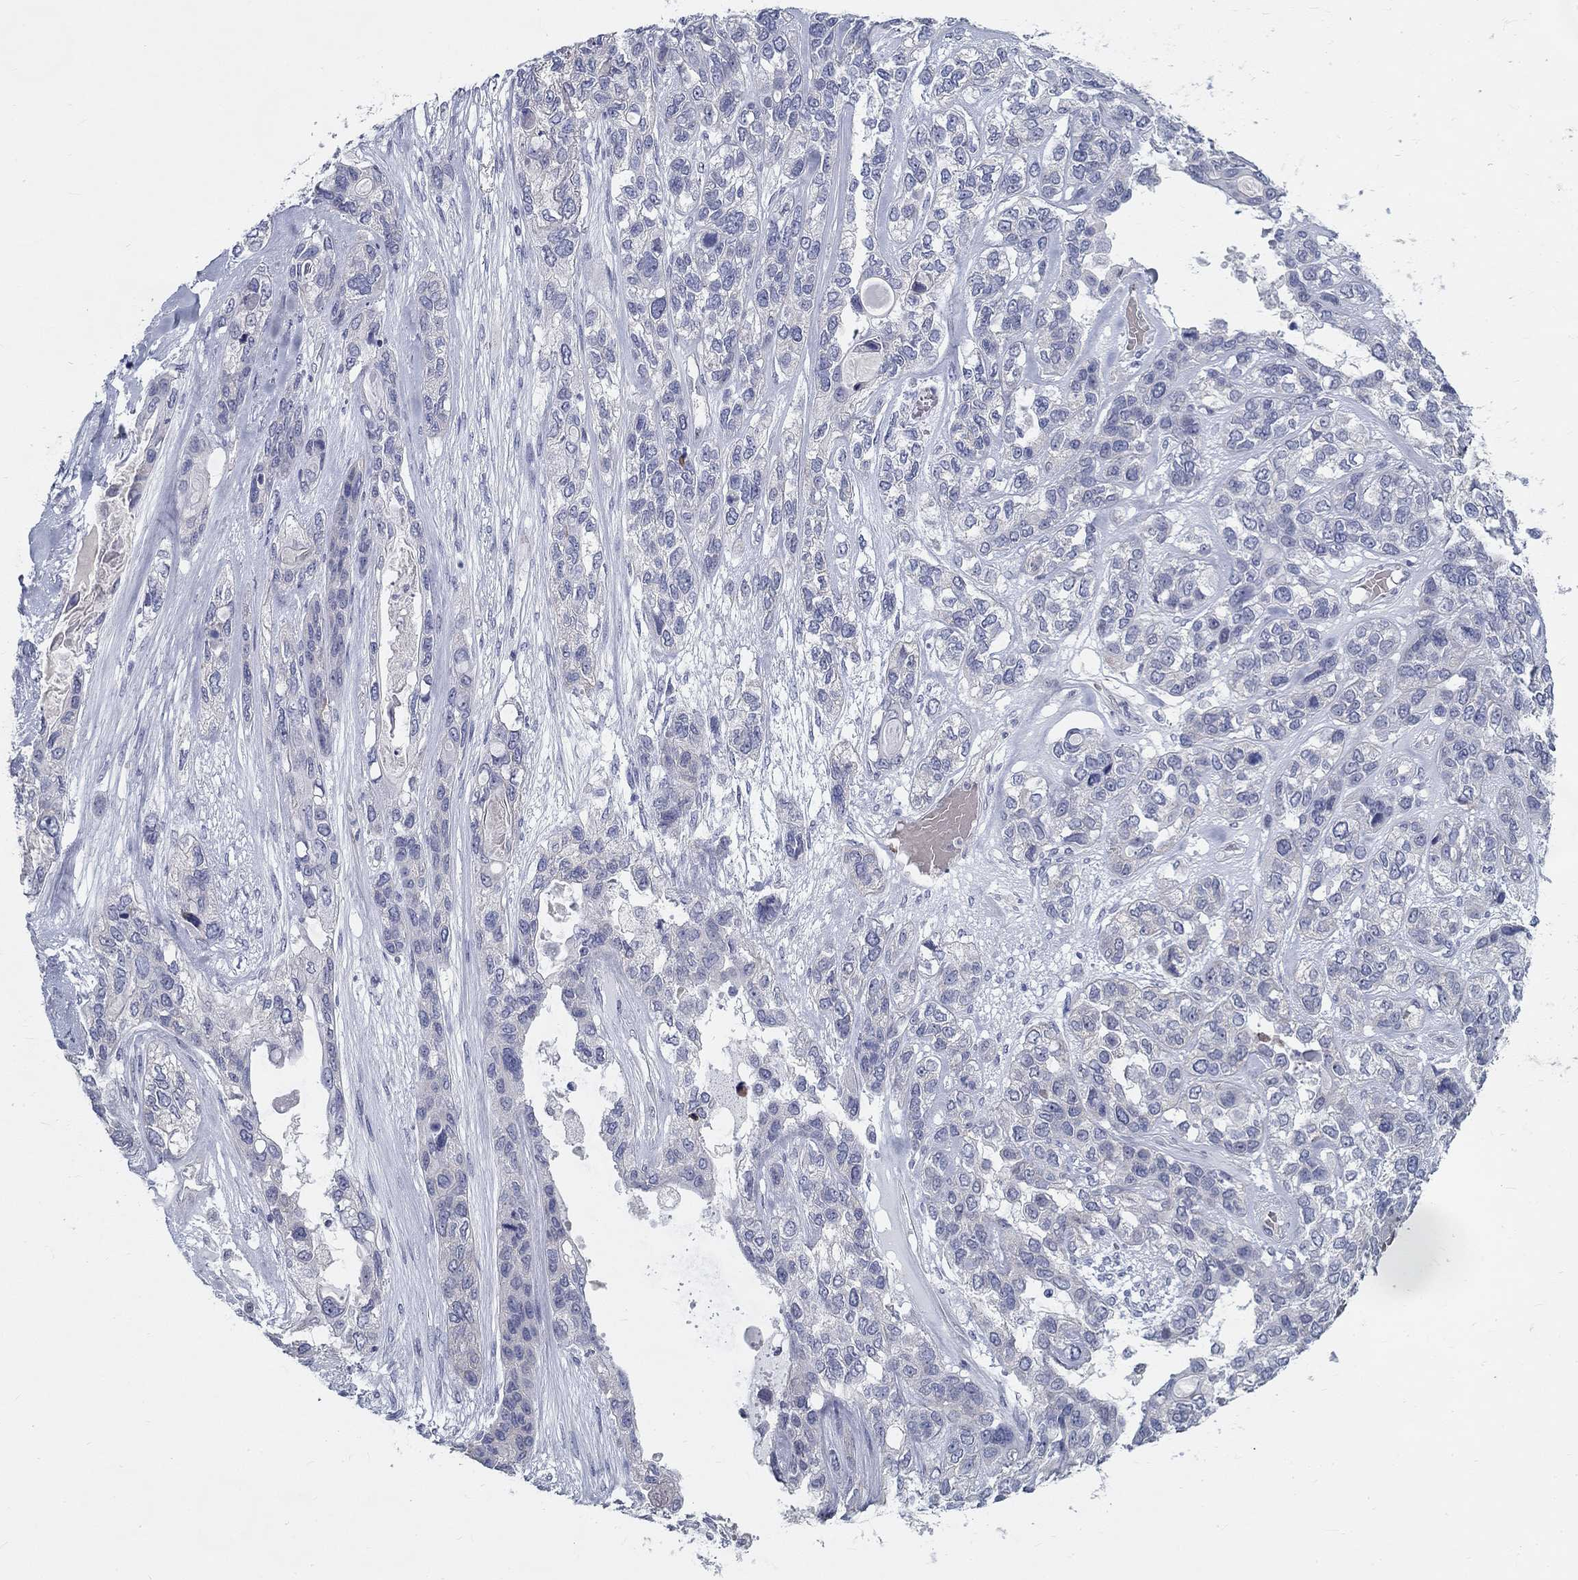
{"staining": {"intensity": "negative", "quantity": "none", "location": "none"}, "tissue": "lung cancer", "cell_type": "Tumor cells", "image_type": "cancer", "snomed": [{"axis": "morphology", "description": "Squamous cell carcinoma, NOS"}, {"axis": "topography", "description": "Lung"}], "caption": "Photomicrograph shows no protein expression in tumor cells of lung cancer tissue.", "gene": "GUCA1A", "patient": {"sex": "female", "age": 70}}